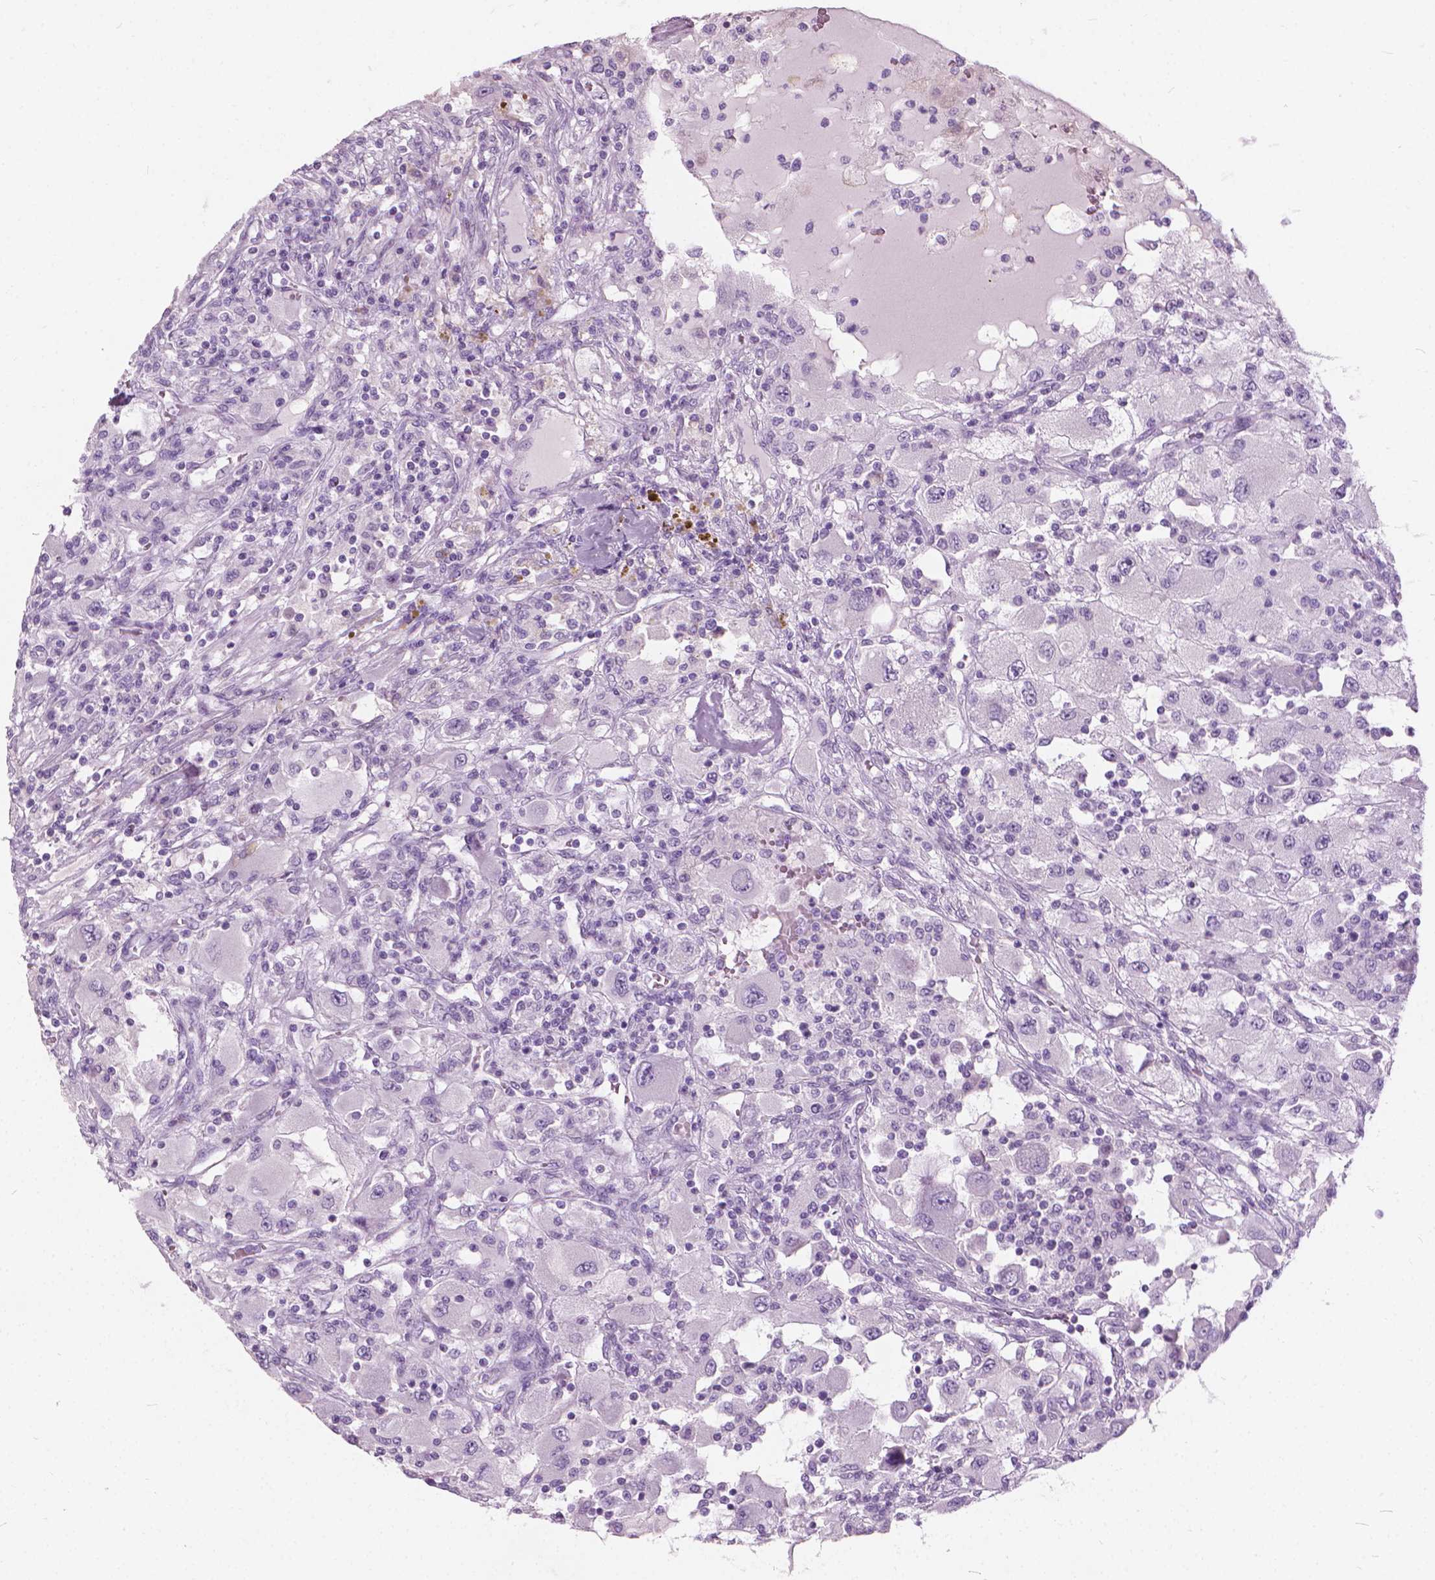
{"staining": {"intensity": "negative", "quantity": "none", "location": "none"}, "tissue": "renal cancer", "cell_type": "Tumor cells", "image_type": "cancer", "snomed": [{"axis": "morphology", "description": "Adenocarcinoma, NOS"}, {"axis": "topography", "description": "Kidney"}], "caption": "Immunohistochemical staining of human renal adenocarcinoma demonstrates no significant positivity in tumor cells. (DAB (3,3'-diaminobenzidine) immunohistochemistry (IHC) with hematoxylin counter stain).", "gene": "DNM1", "patient": {"sex": "female", "age": 67}}